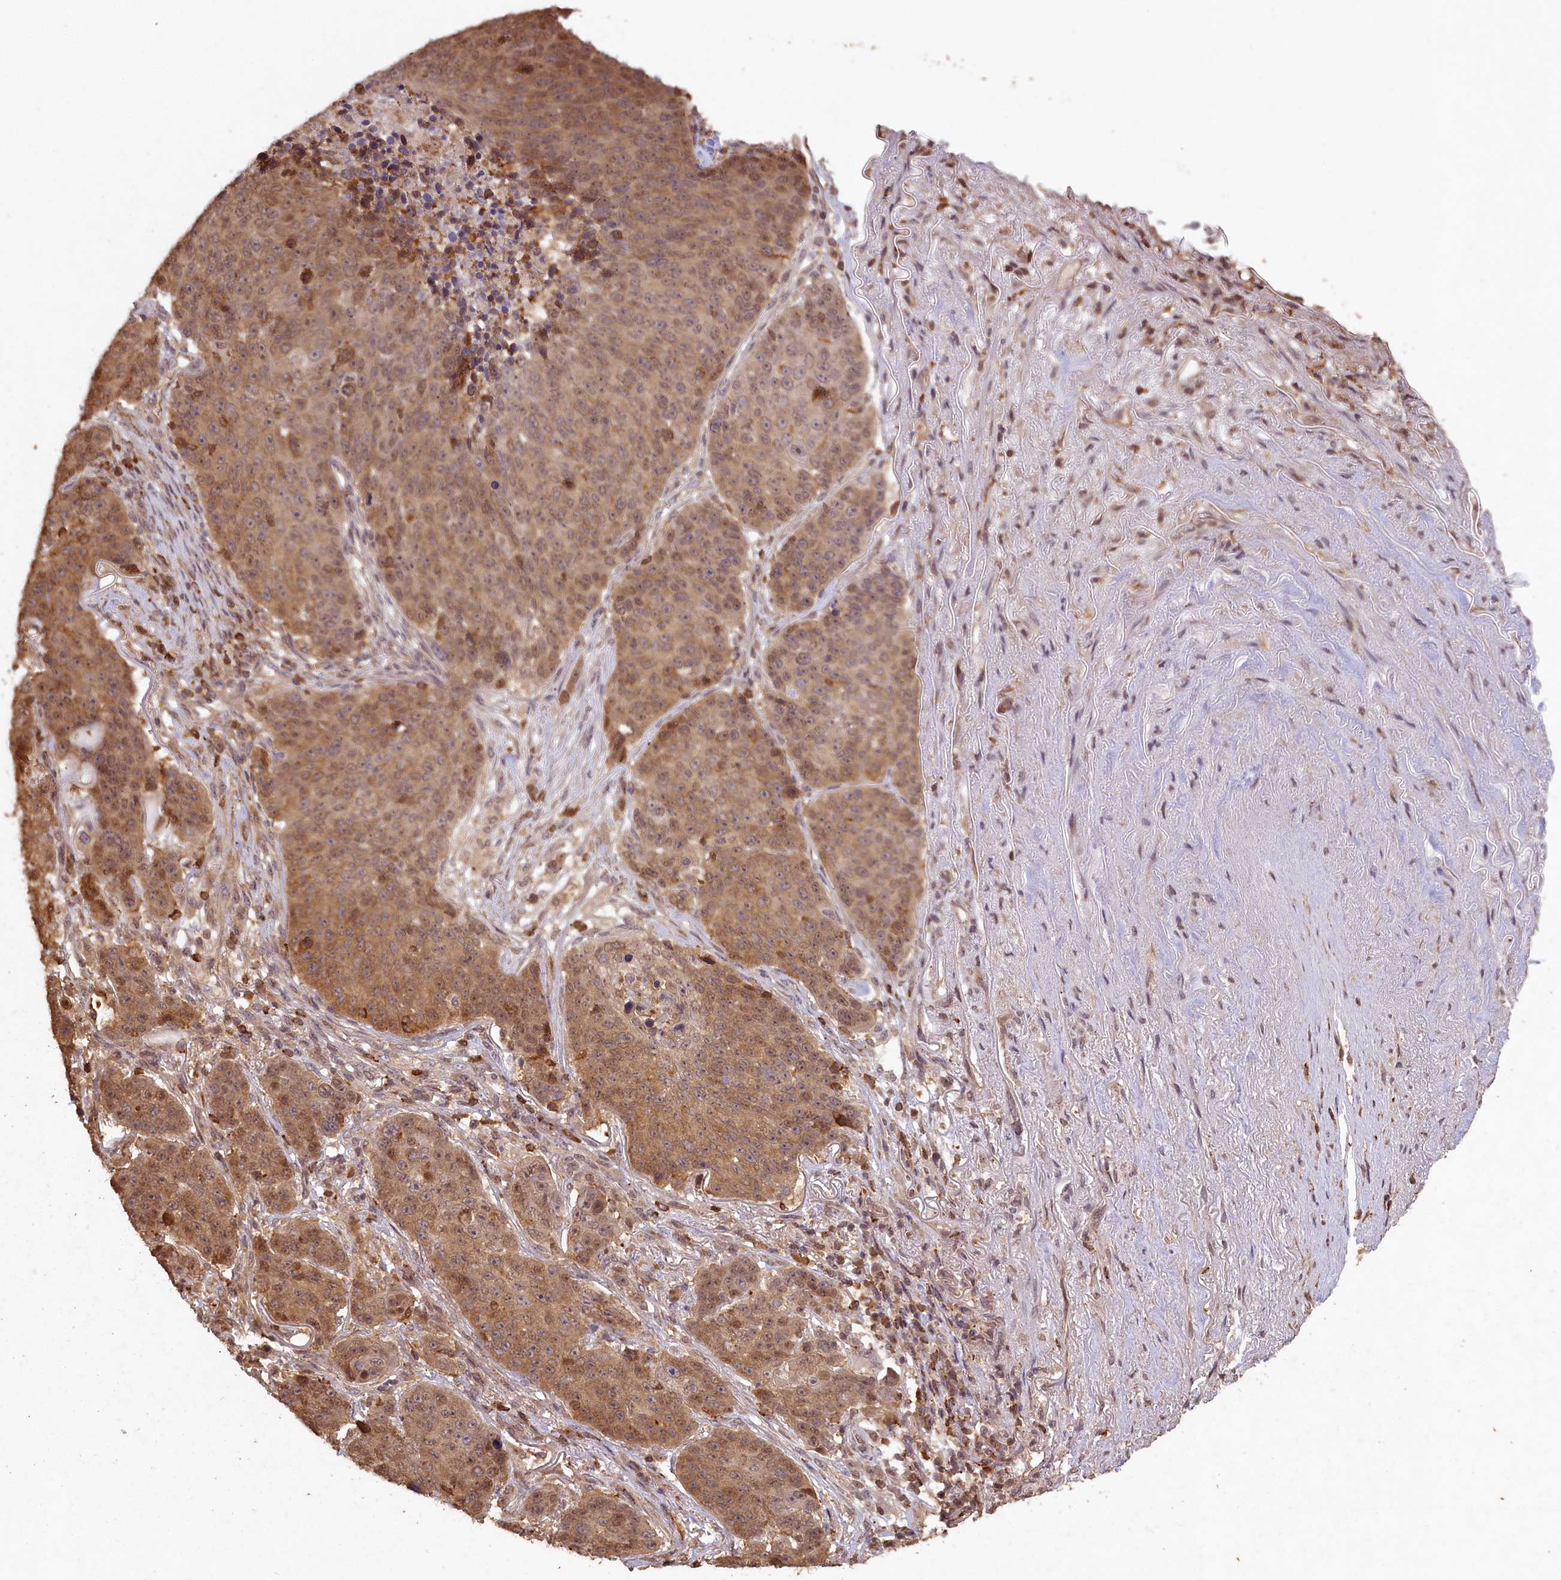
{"staining": {"intensity": "moderate", "quantity": ">75%", "location": "cytoplasmic/membranous,nuclear"}, "tissue": "lung cancer", "cell_type": "Tumor cells", "image_type": "cancer", "snomed": [{"axis": "morphology", "description": "Normal tissue, NOS"}, {"axis": "morphology", "description": "Squamous cell carcinoma, NOS"}, {"axis": "topography", "description": "Lymph node"}, {"axis": "topography", "description": "Lung"}], "caption": "Immunohistochemical staining of human squamous cell carcinoma (lung) exhibits moderate cytoplasmic/membranous and nuclear protein expression in about >75% of tumor cells. Using DAB (brown) and hematoxylin (blue) stains, captured at high magnification using brightfield microscopy.", "gene": "MADD", "patient": {"sex": "male", "age": 66}}